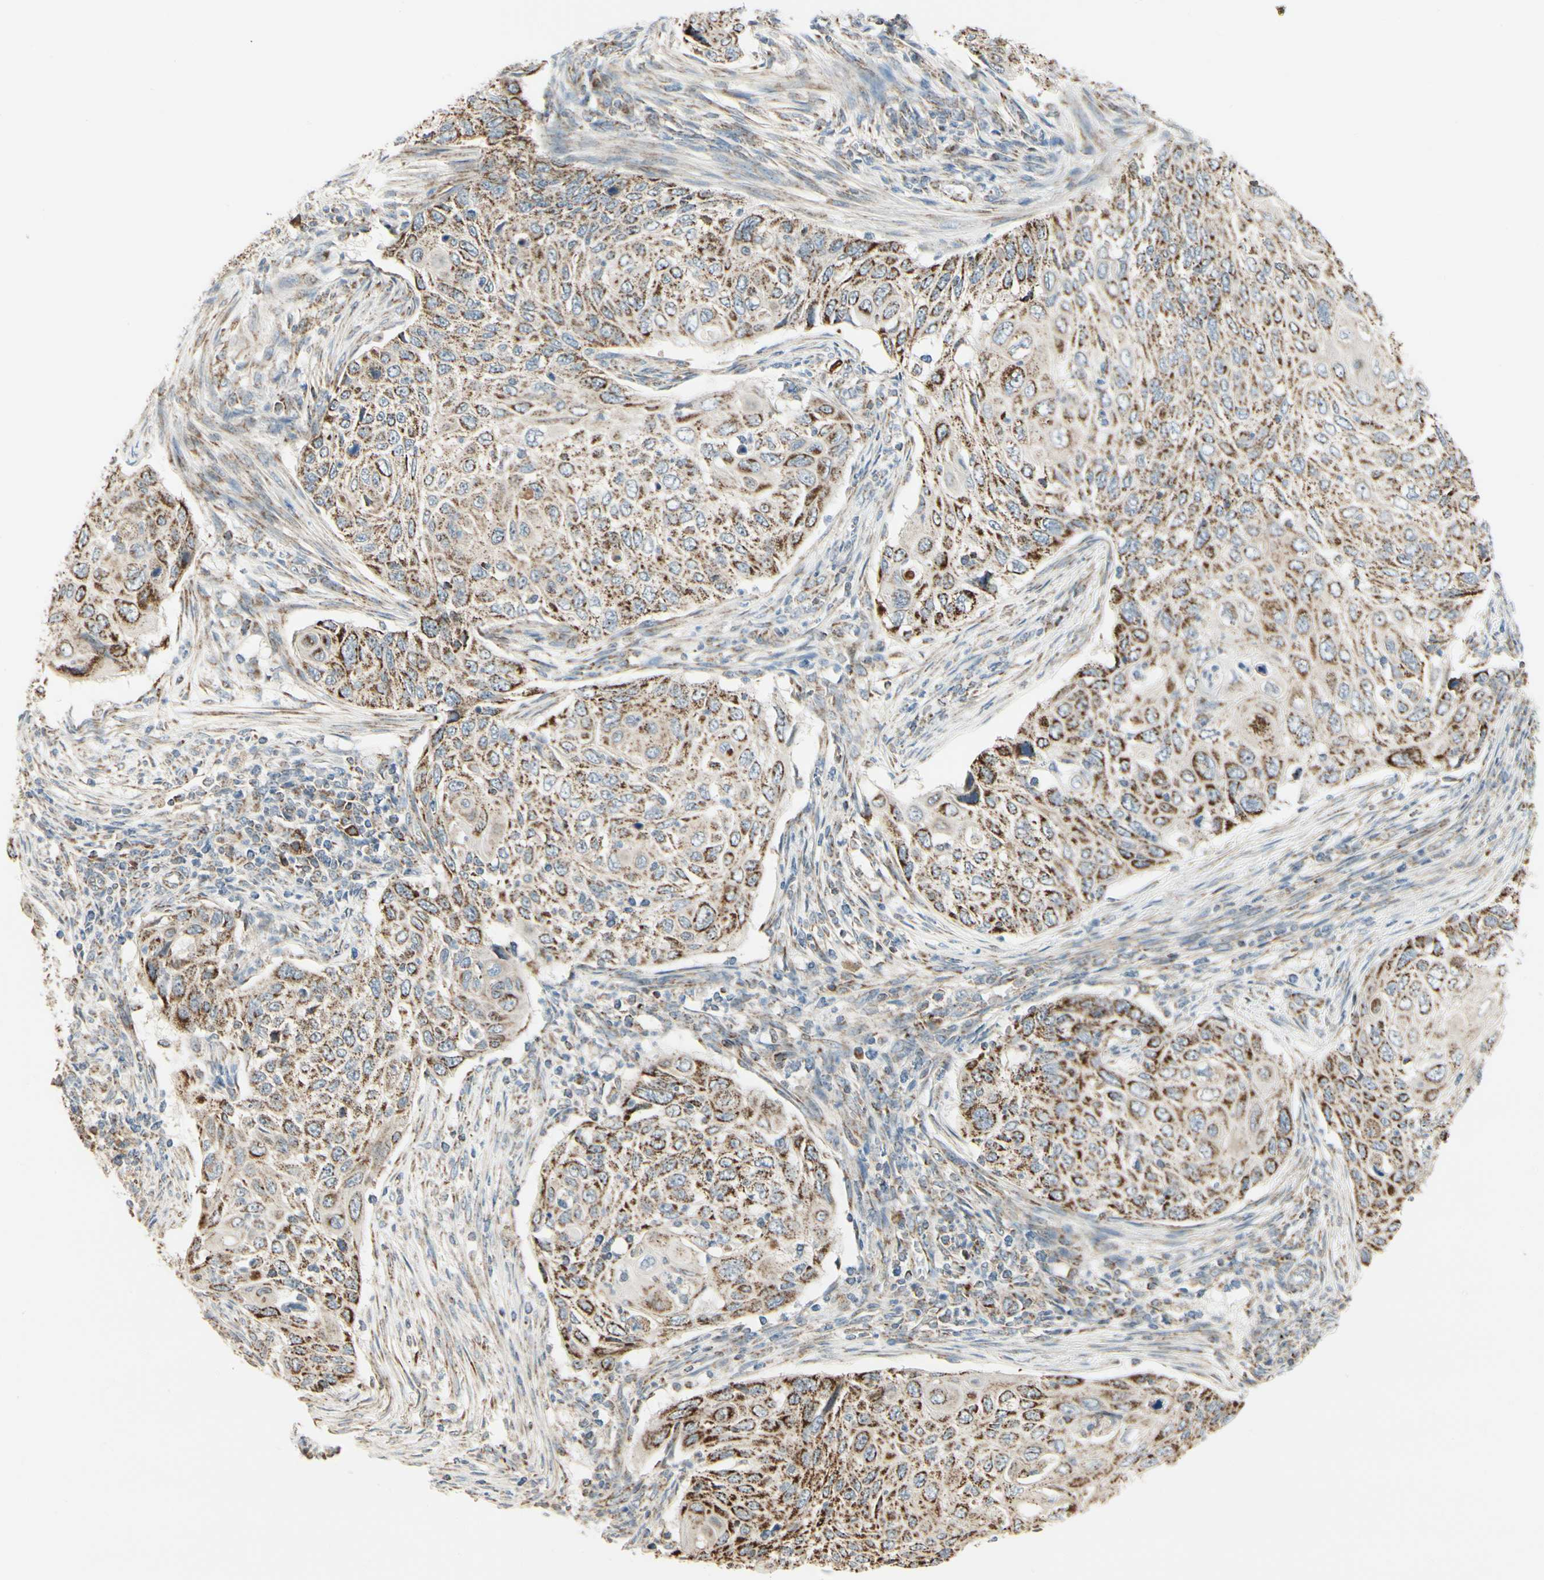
{"staining": {"intensity": "strong", "quantity": ">75%", "location": "cytoplasmic/membranous"}, "tissue": "cervical cancer", "cell_type": "Tumor cells", "image_type": "cancer", "snomed": [{"axis": "morphology", "description": "Squamous cell carcinoma, NOS"}, {"axis": "topography", "description": "Cervix"}], "caption": "DAB immunohistochemical staining of cervical cancer reveals strong cytoplasmic/membranous protein expression in about >75% of tumor cells.", "gene": "ANKS6", "patient": {"sex": "female", "age": 70}}